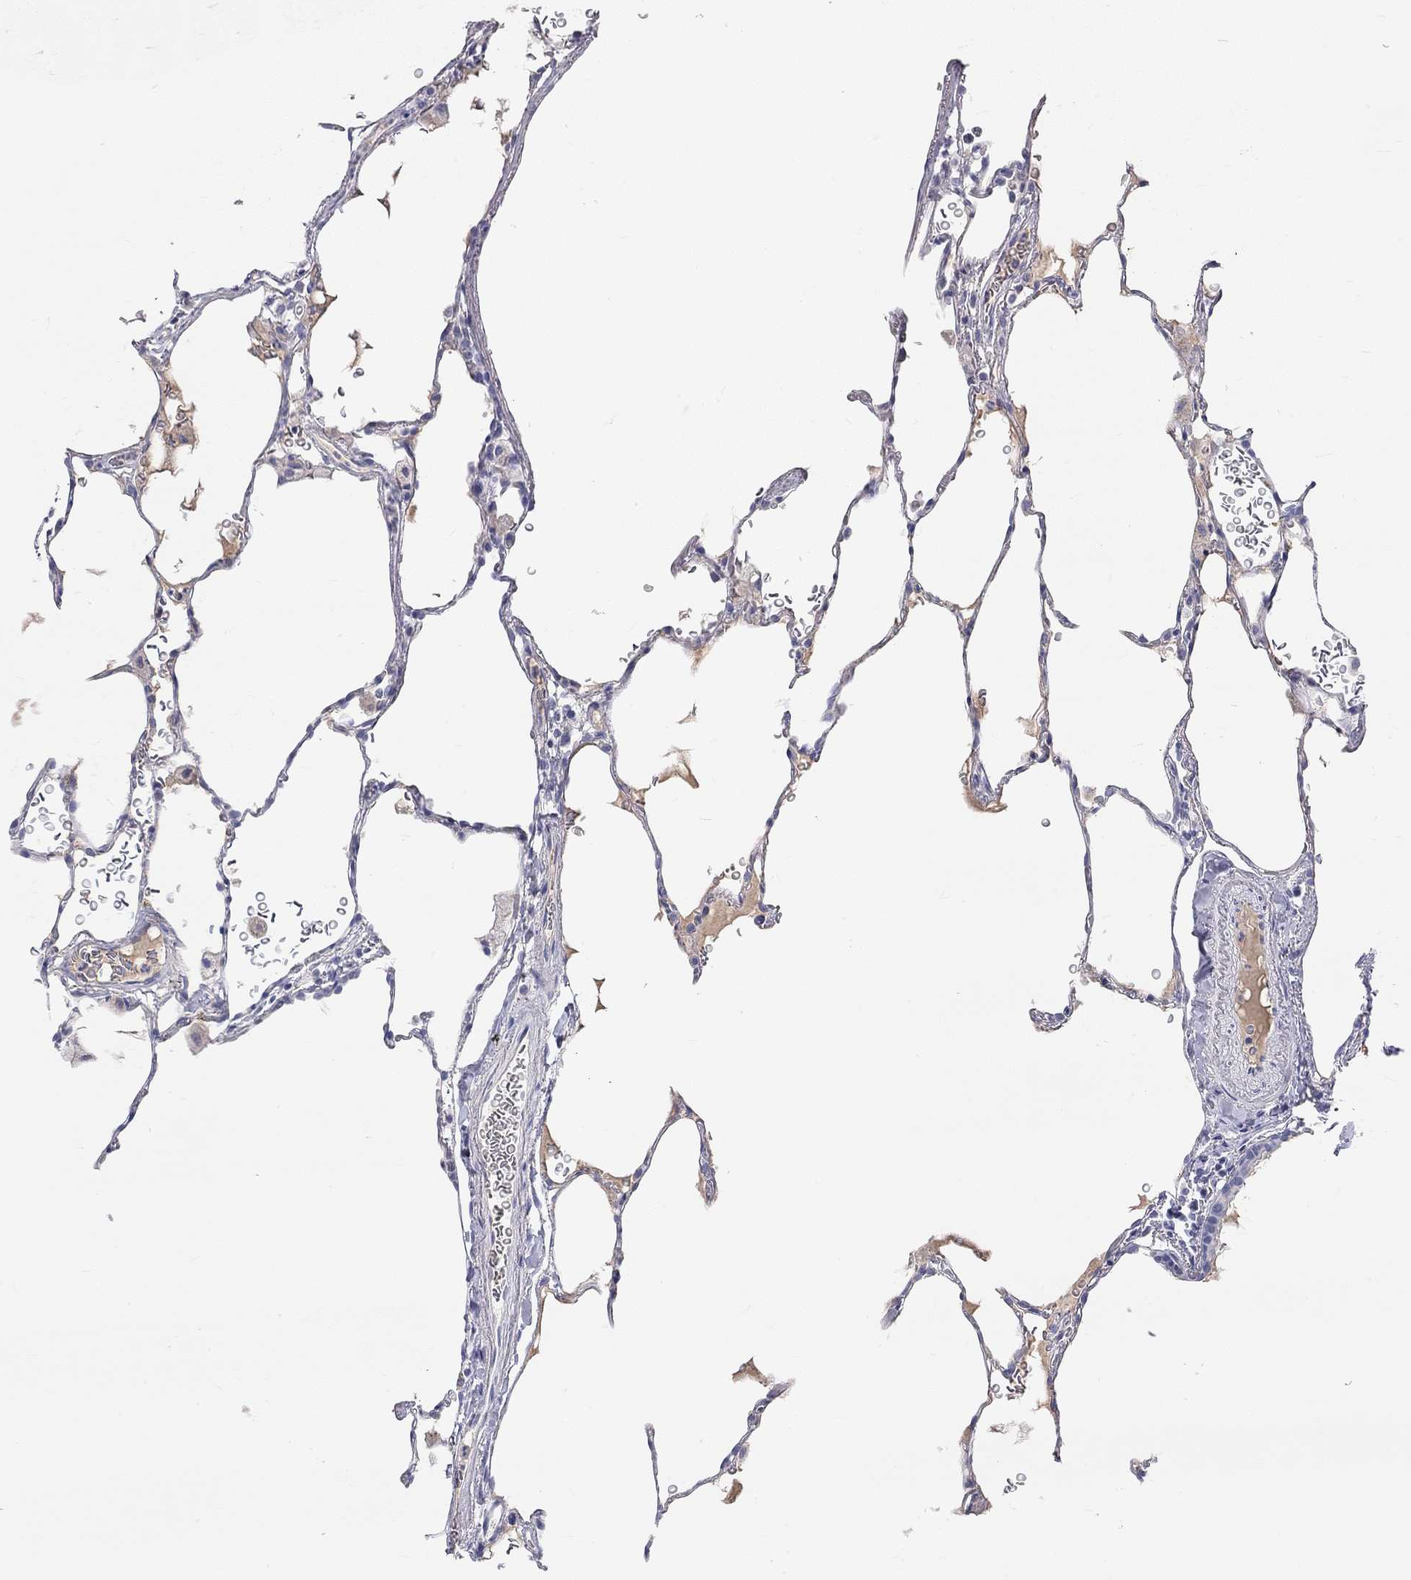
{"staining": {"intensity": "negative", "quantity": "none", "location": "none"}, "tissue": "lung", "cell_type": "Alveolar cells", "image_type": "normal", "snomed": [{"axis": "morphology", "description": "Normal tissue, NOS"}, {"axis": "morphology", "description": "Adenocarcinoma, metastatic, NOS"}, {"axis": "topography", "description": "Lung"}], "caption": "The IHC image has no significant positivity in alveolar cells of lung.", "gene": "ST7L", "patient": {"sex": "male", "age": 45}}